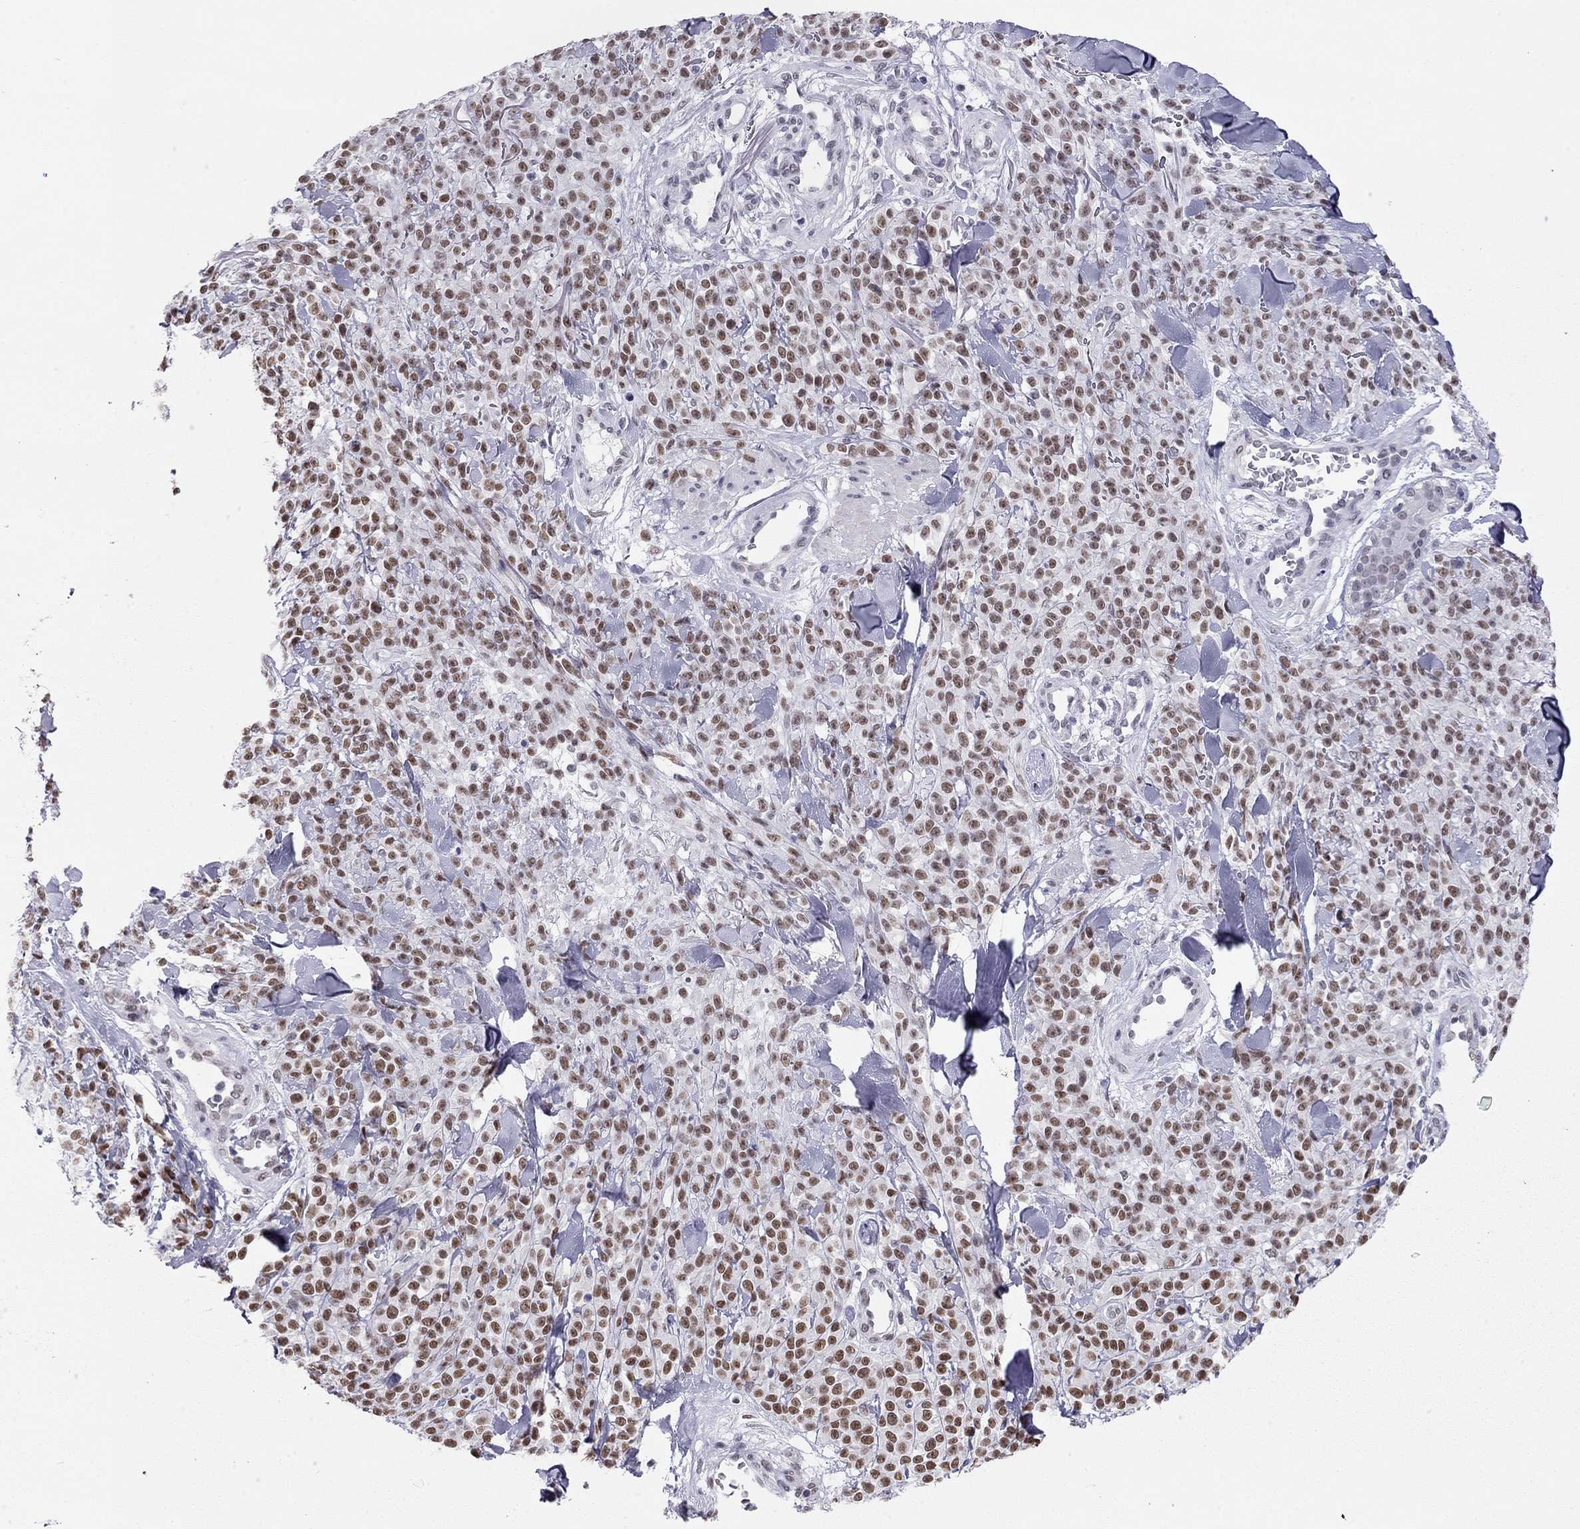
{"staining": {"intensity": "strong", "quantity": ">75%", "location": "nuclear"}, "tissue": "melanoma", "cell_type": "Tumor cells", "image_type": "cancer", "snomed": [{"axis": "morphology", "description": "Malignant melanoma, NOS"}, {"axis": "topography", "description": "Skin"}, {"axis": "topography", "description": "Skin of trunk"}], "caption": "The micrograph demonstrates a brown stain indicating the presence of a protein in the nuclear of tumor cells in malignant melanoma. (DAB IHC with brightfield microscopy, high magnification).", "gene": "DOT1L", "patient": {"sex": "male", "age": 74}}